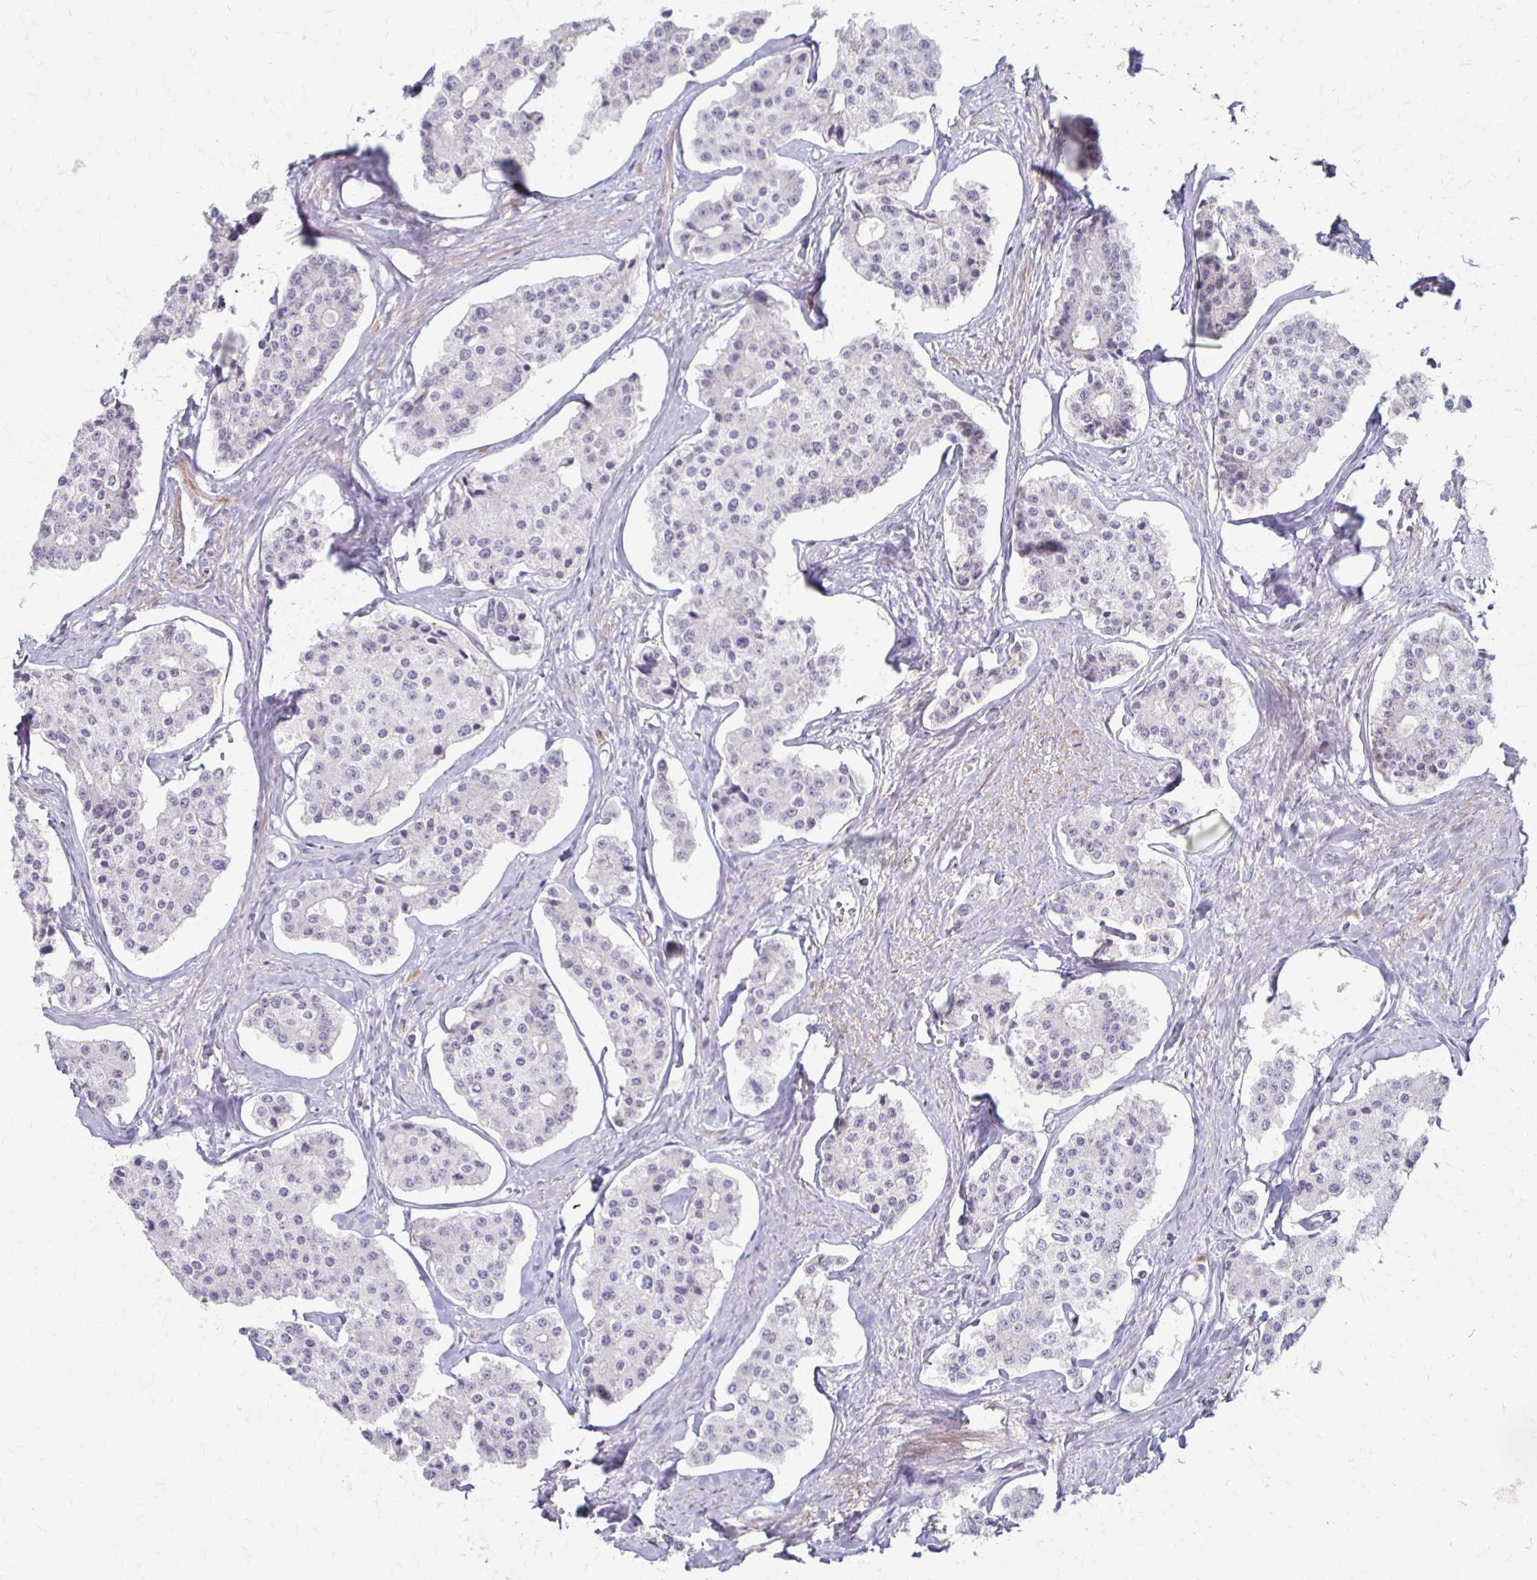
{"staining": {"intensity": "negative", "quantity": "none", "location": "none"}, "tissue": "carcinoid", "cell_type": "Tumor cells", "image_type": "cancer", "snomed": [{"axis": "morphology", "description": "Carcinoid, malignant, NOS"}, {"axis": "topography", "description": "Small intestine"}], "caption": "A high-resolution image shows immunohistochemistry (IHC) staining of malignant carcinoid, which exhibits no significant staining in tumor cells.", "gene": "FOXO4", "patient": {"sex": "female", "age": 65}}